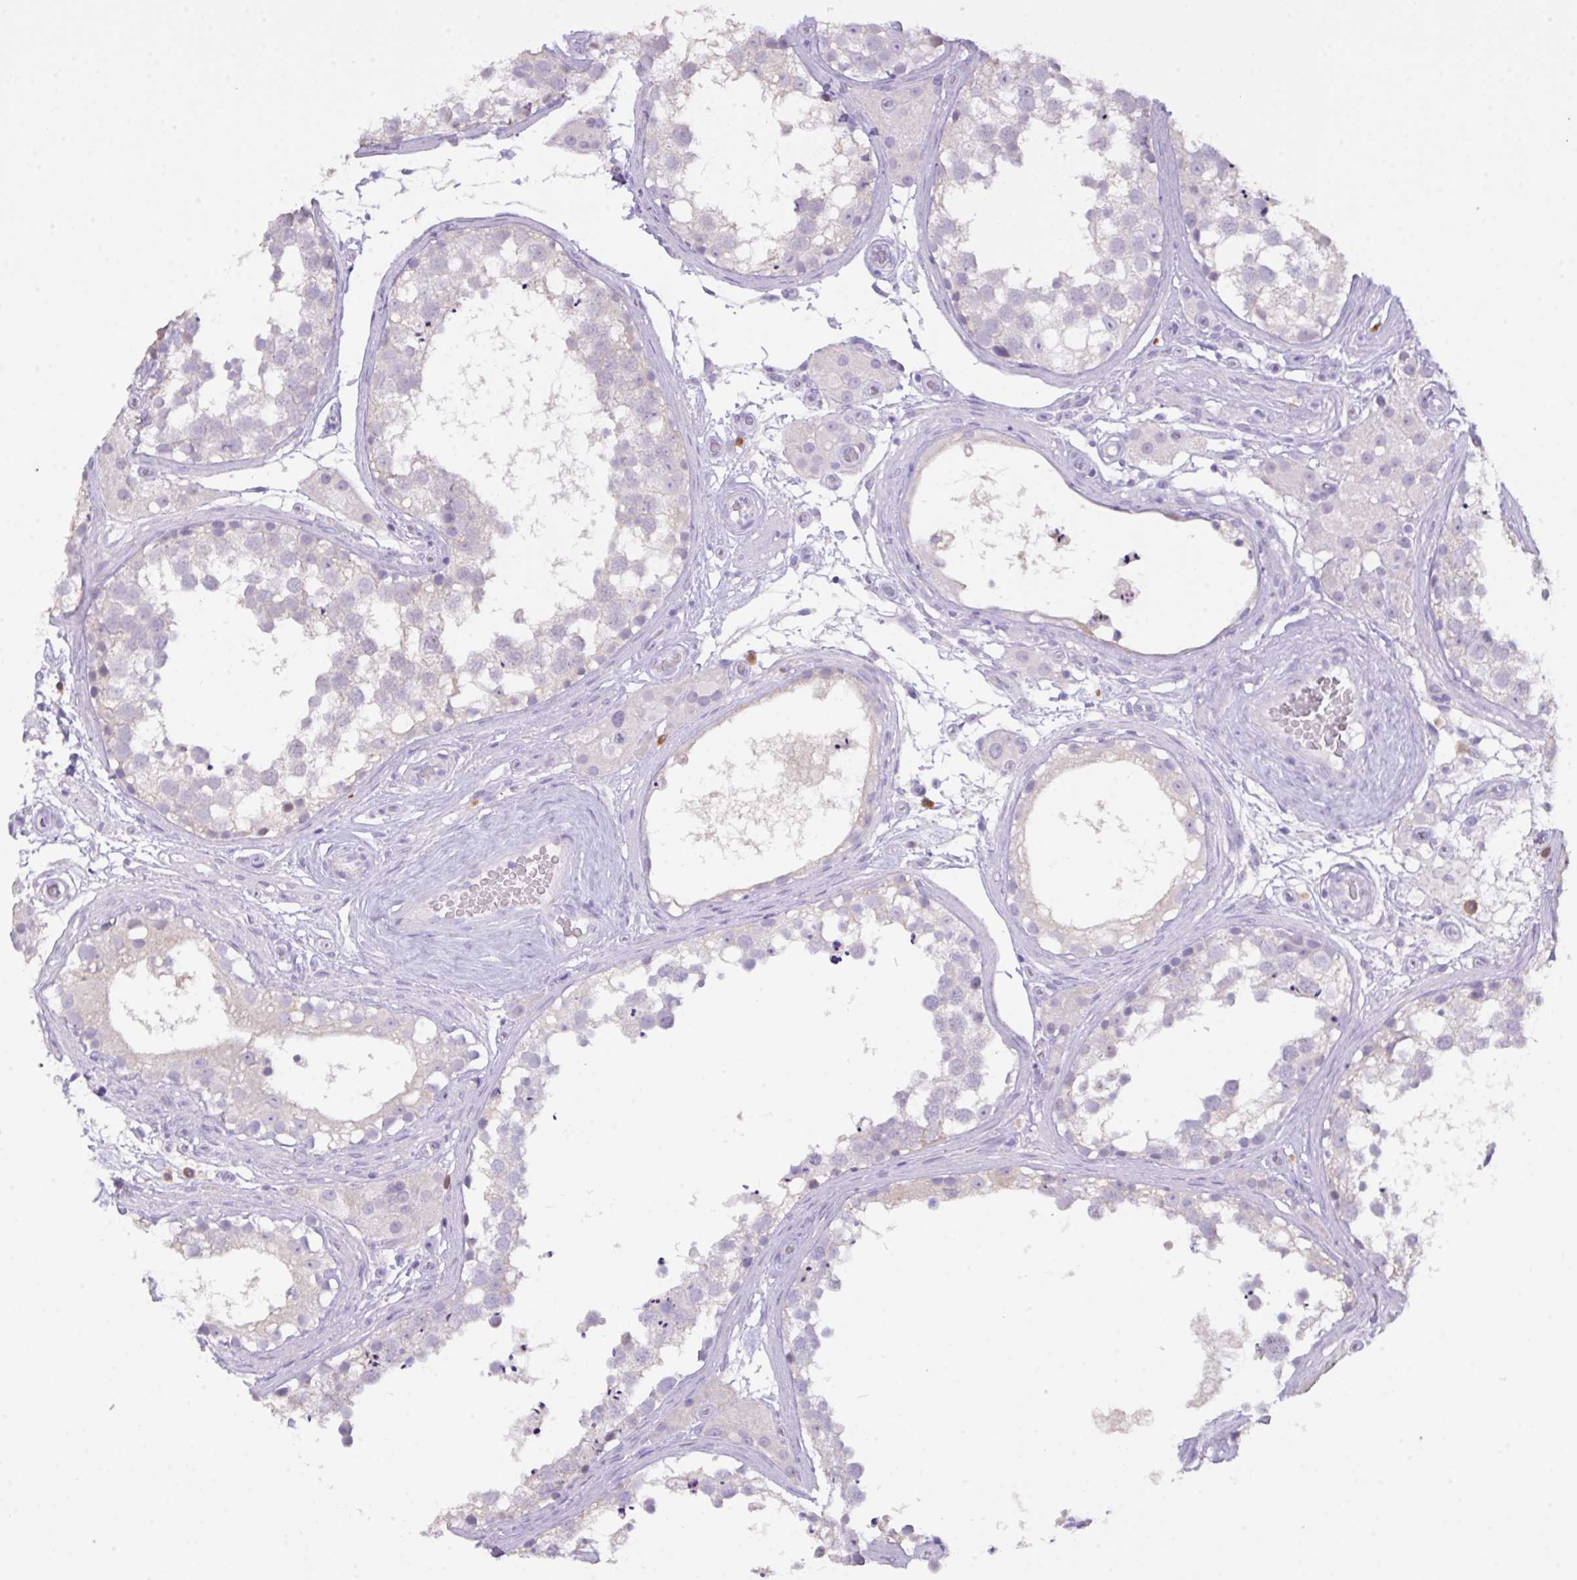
{"staining": {"intensity": "negative", "quantity": "none", "location": "none"}, "tissue": "testis", "cell_type": "Cells in seminiferous ducts", "image_type": "normal", "snomed": [{"axis": "morphology", "description": "Normal tissue, NOS"}, {"axis": "morphology", "description": "Seminoma, NOS"}, {"axis": "topography", "description": "Testis"}], "caption": "This is a photomicrograph of immunohistochemistry (IHC) staining of normal testis, which shows no expression in cells in seminiferous ducts.", "gene": "CST11", "patient": {"sex": "male", "age": 65}}